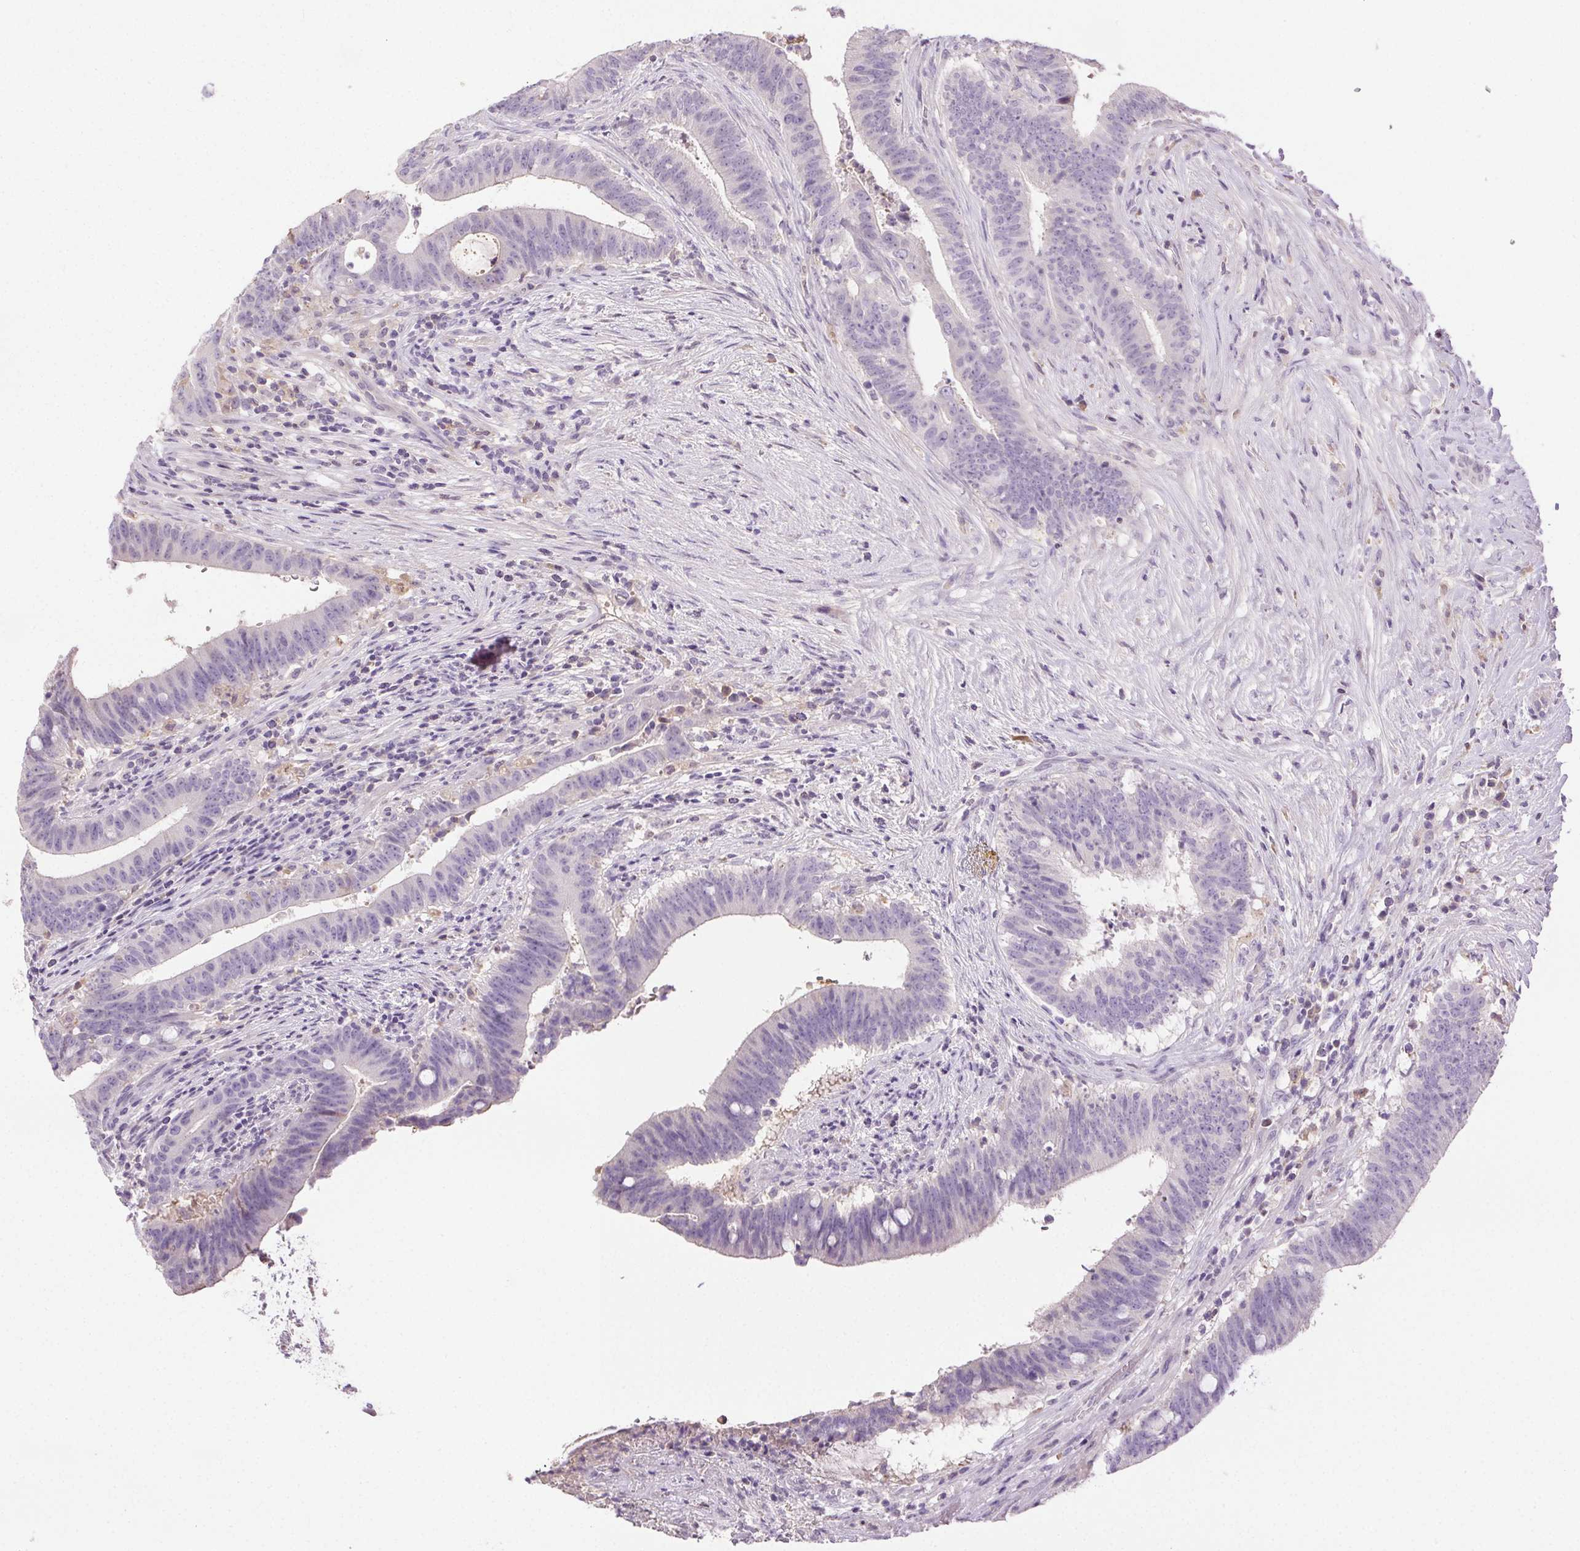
{"staining": {"intensity": "weak", "quantity": "<25%", "location": "cytoplasmic/membranous"}, "tissue": "colorectal cancer", "cell_type": "Tumor cells", "image_type": "cancer", "snomed": [{"axis": "morphology", "description": "Adenocarcinoma, NOS"}, {"axis": "topography", "description": "Colon"}], "caption": "The micrograph exhibits no significant expression in tumor cells of colorectal cancer (adenocarcinoma). (IHC, brightfield microscopy, high magnification).", "gene": "BPIFB2", "patient": {"sex": "female", "age": 43}}